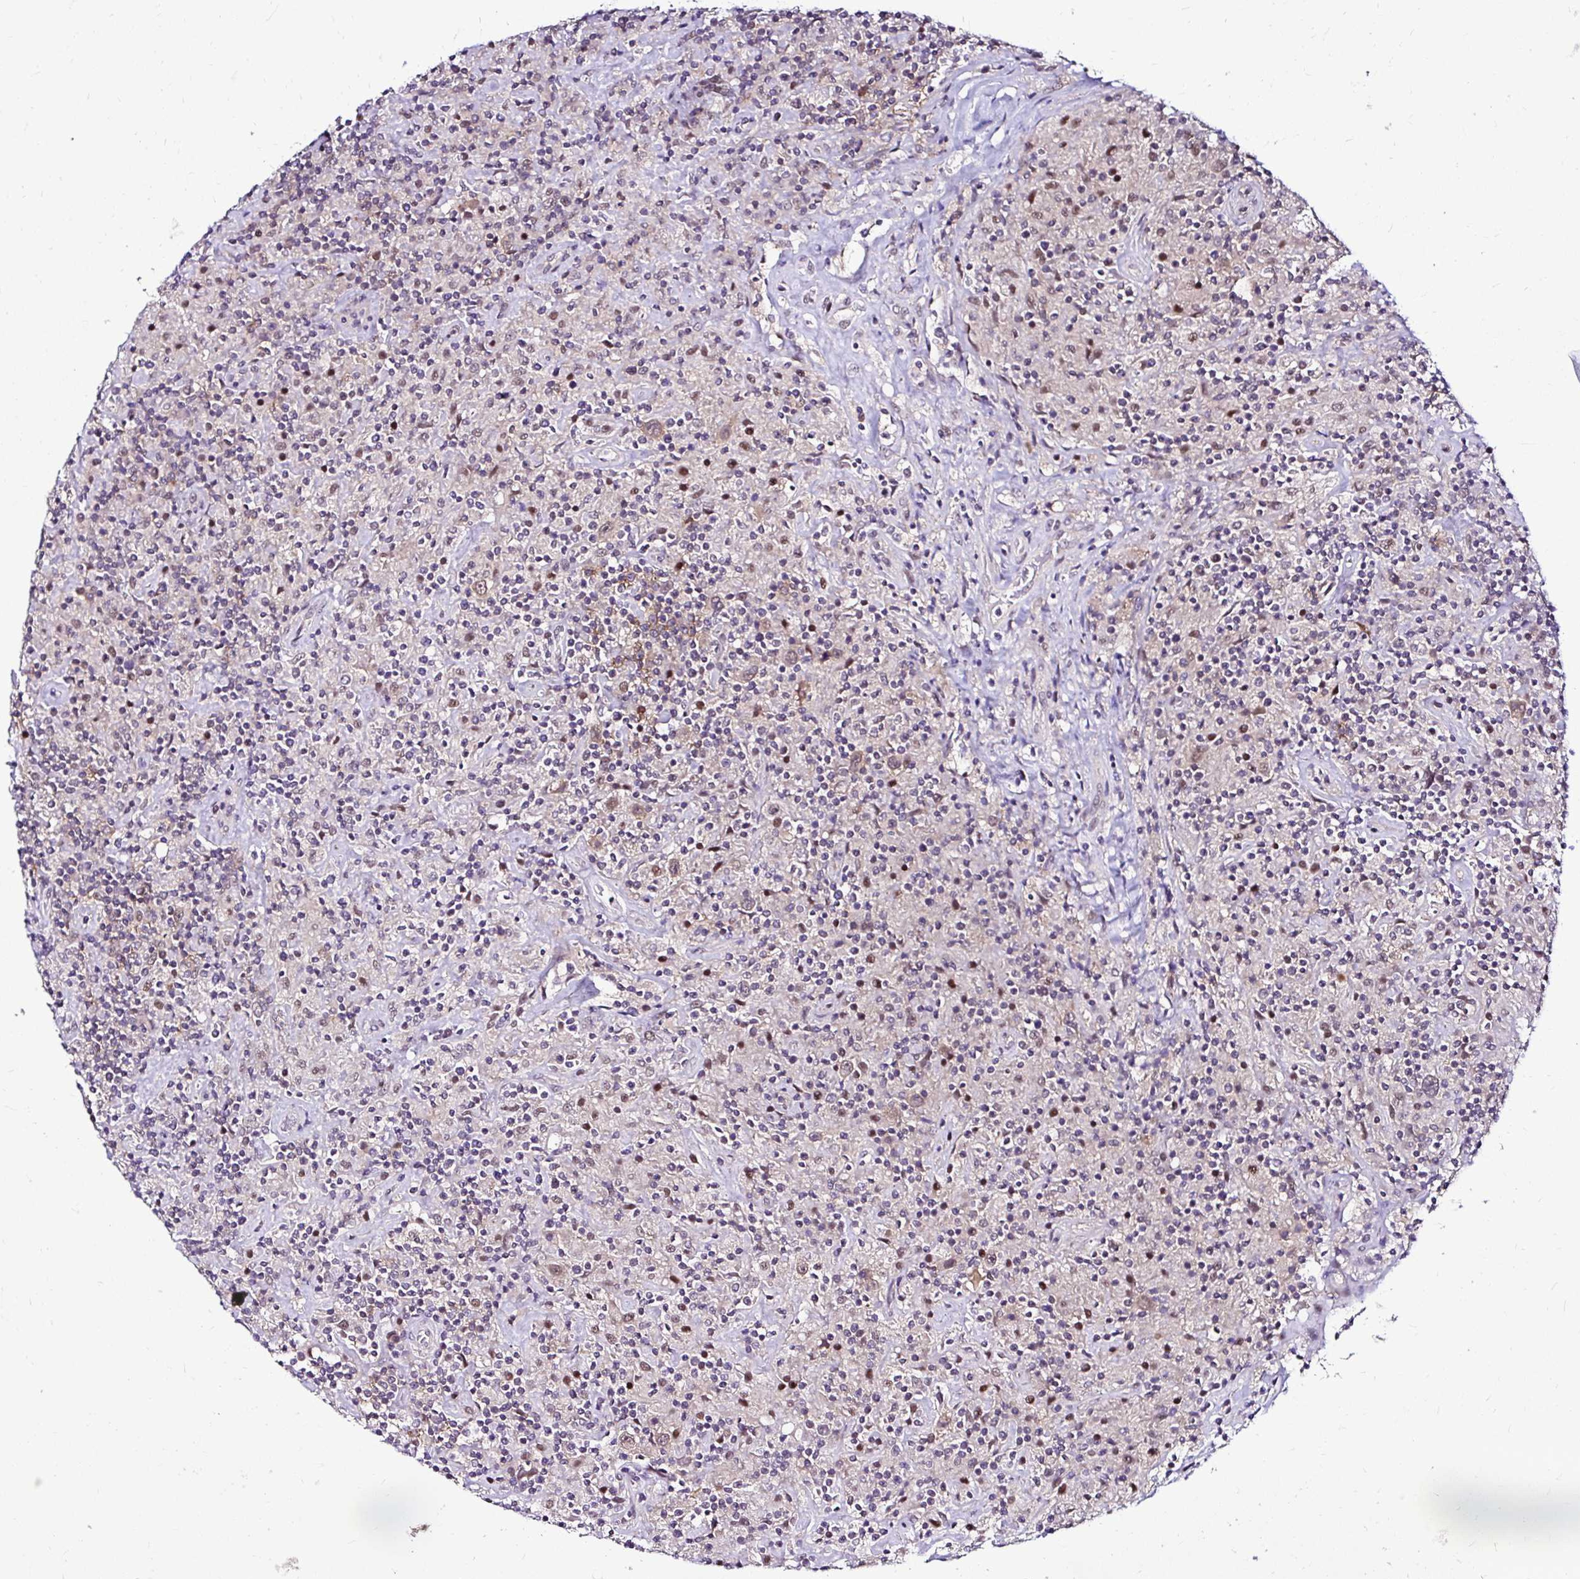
{"staining": {"intensity": "weak", "quantity": ">75%", "location": "cytoplasmic/membranous"}, "tissue": "lymphoma", "cell_type": "Tumor cells", "image_type": "cancer", "snomed": [{"axis": "morphology", "description": "Hodgkin's disease, NOS"}, {"axis": "topography", "description": "Lymph node"}], "caption": "Immunohistochemistry (DAB) staining of Hodgkin's disease shows weak cytoplasmic/membranous protein staining in about >75% of tumor cells.", "gene": "PSMD3", "patient": {"sex": "male", "age": 70}}